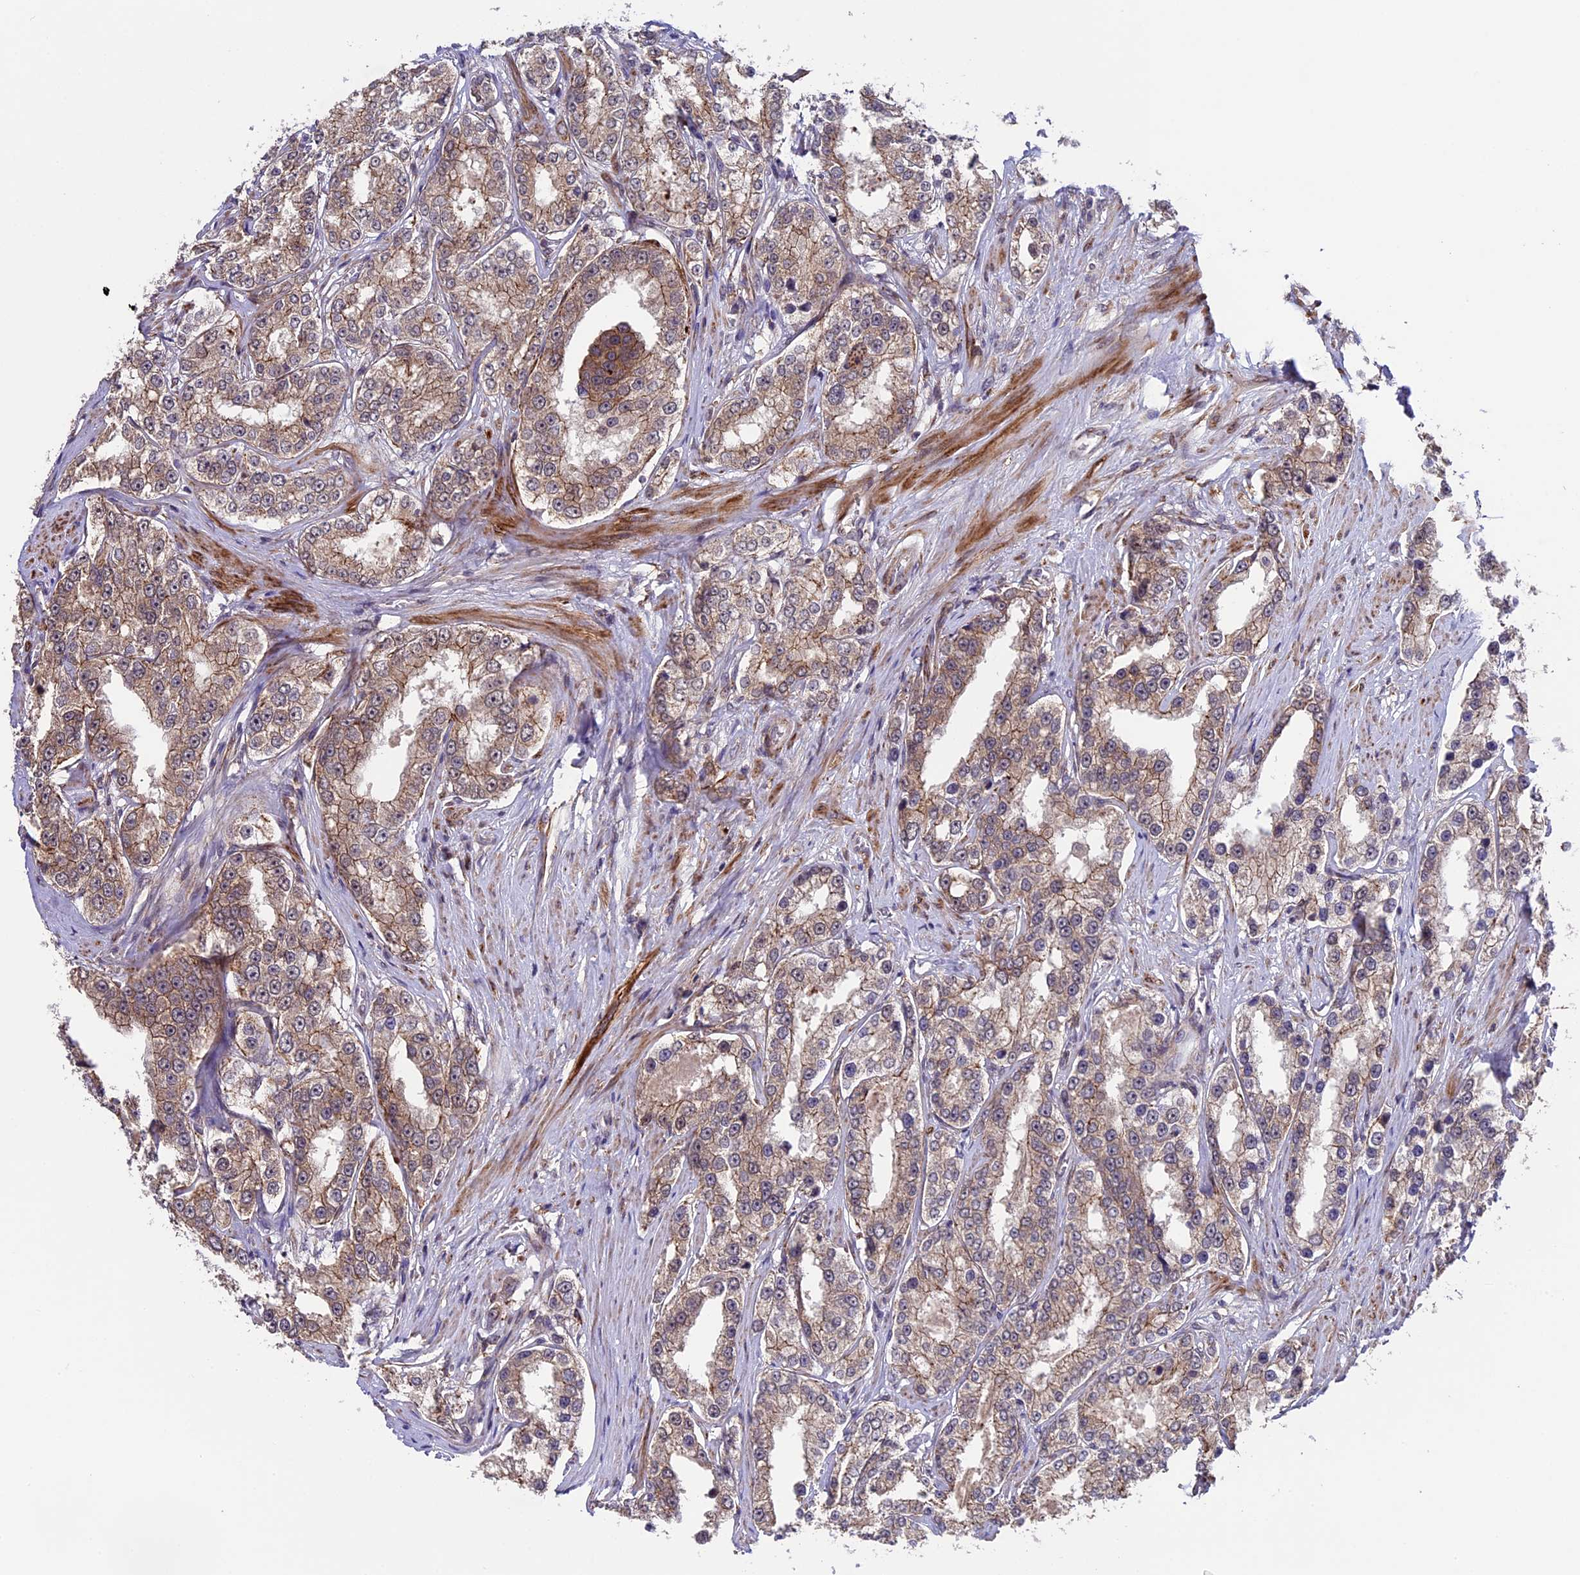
{"staining": {"intensity": "moderate", "quantity": ">75%", "location": "cytoplasmic/membranous"}, "tissue": "prostate cancer", "cell_type": "Tumor cells", "image_type": "cancer", "snomed": [{"axis": "morphology", "description": "Normal tissue, NOS"}, {"axis": "morphology", "description": "Adenocarcinoma, High grade"}, {"axis": "topography", "description": "Prostate"}], "caption": "Approximately >75% of tumor cells in prostate cancer exhibit moderate cytoplasmic/membranous protein expression as visualized by brown immunohistochemical staining.", "gene": "SIPA1L3", "patient": {"sex": "male", "age": 83}}